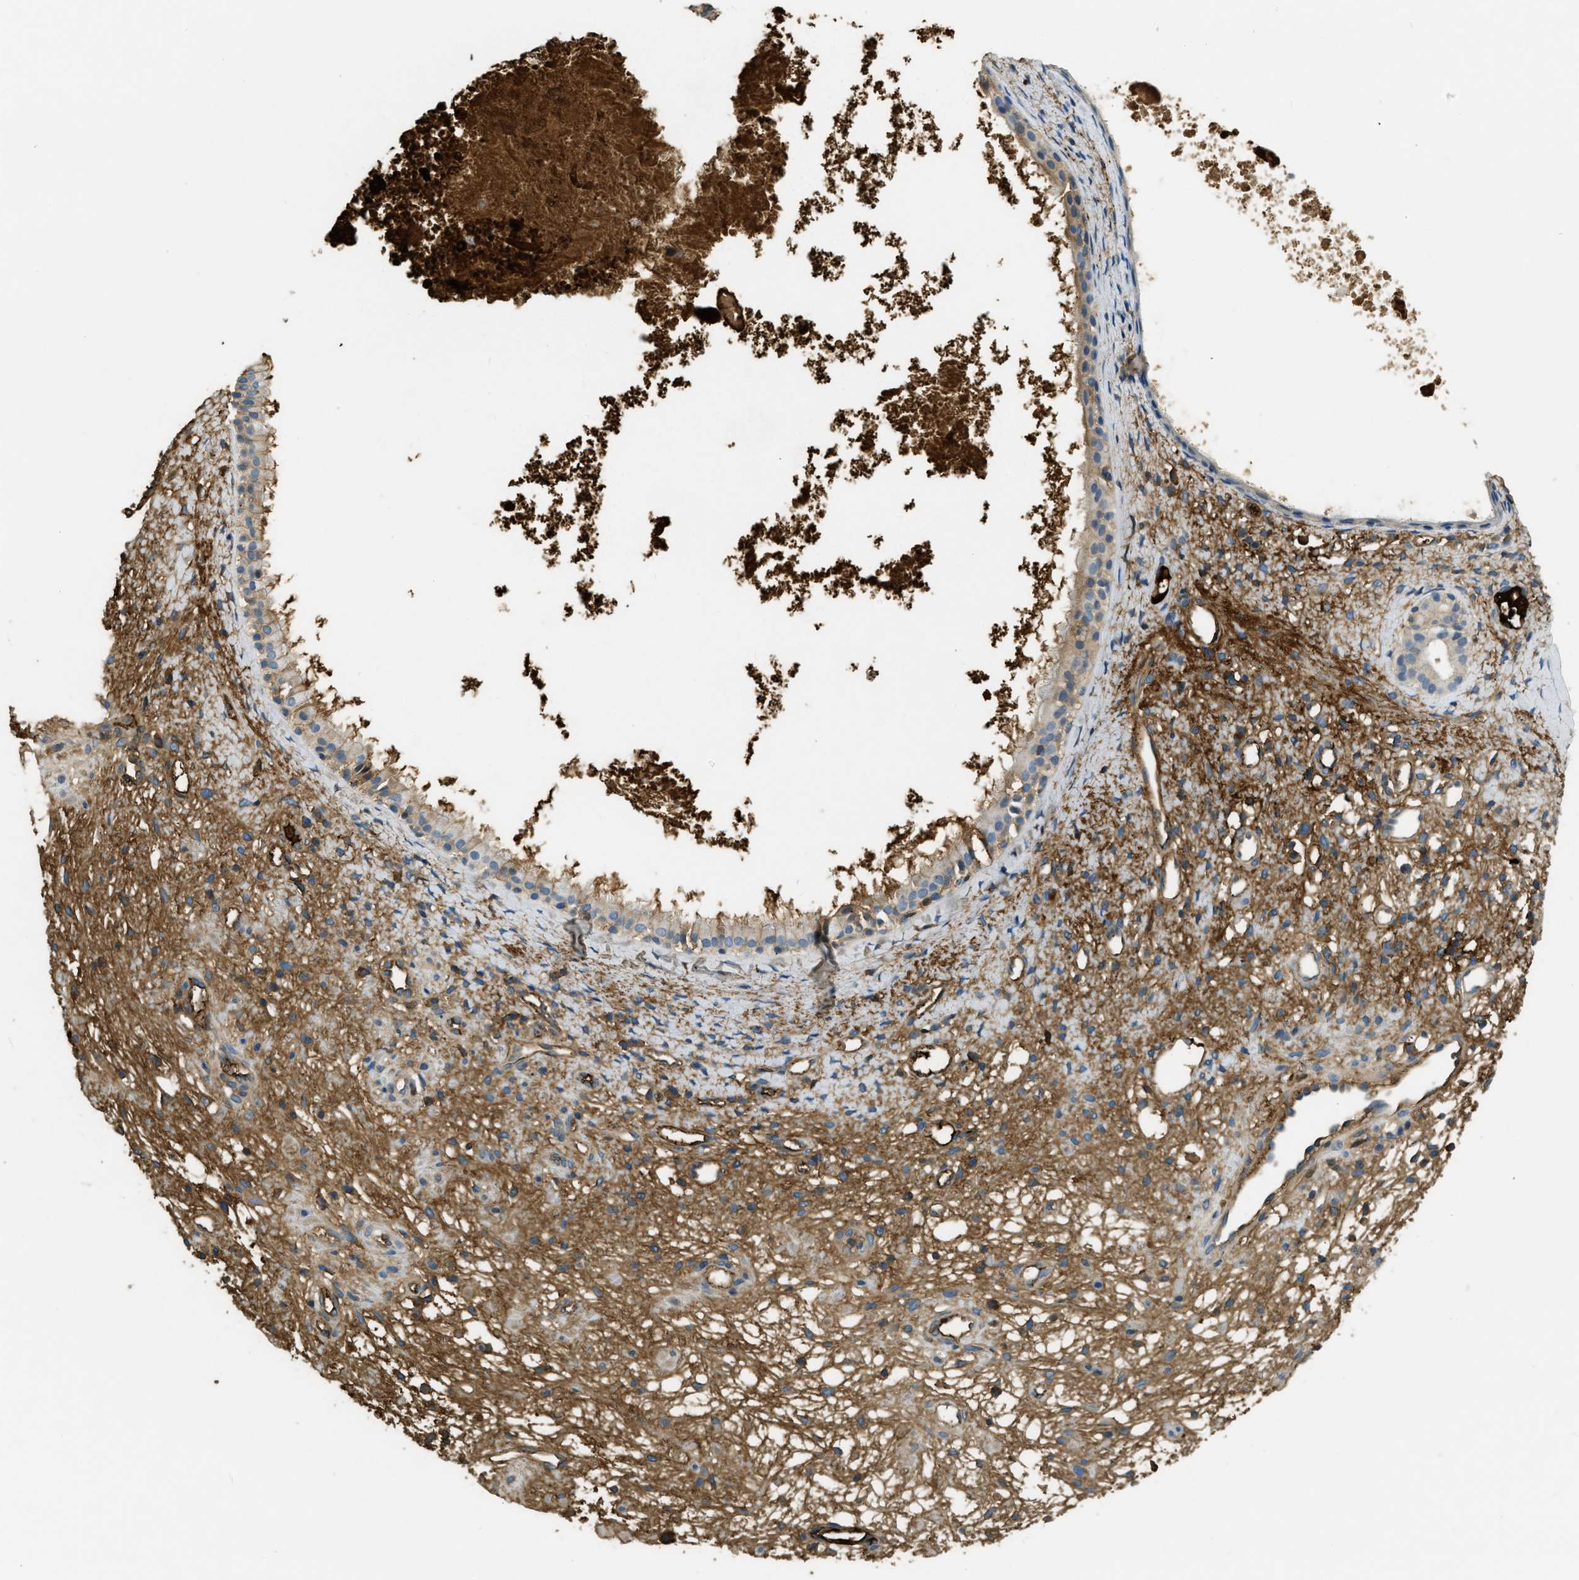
{"staining": {"intensity": "weak", "quantity": "25%-75%", "location": "cytoplasmic/membranous"}, "tissue": "nasopharynx", "cell_type": "Respiratory epithelial cells", "image_type": "normal", "snomed": [{"axis": "morphology", "description": "Normal tissue, NOS"}, {"axis": "topography", "description": "Nasopharynx"}], "caption": "Weak cytoplasmic/membranous expression for a protein is present in about 25%-75% of respiratory epithelial cells of normal nasopharynx using IHC.", "gene": "PRTN3", "patient": {"sex": "male", "age": 22}}